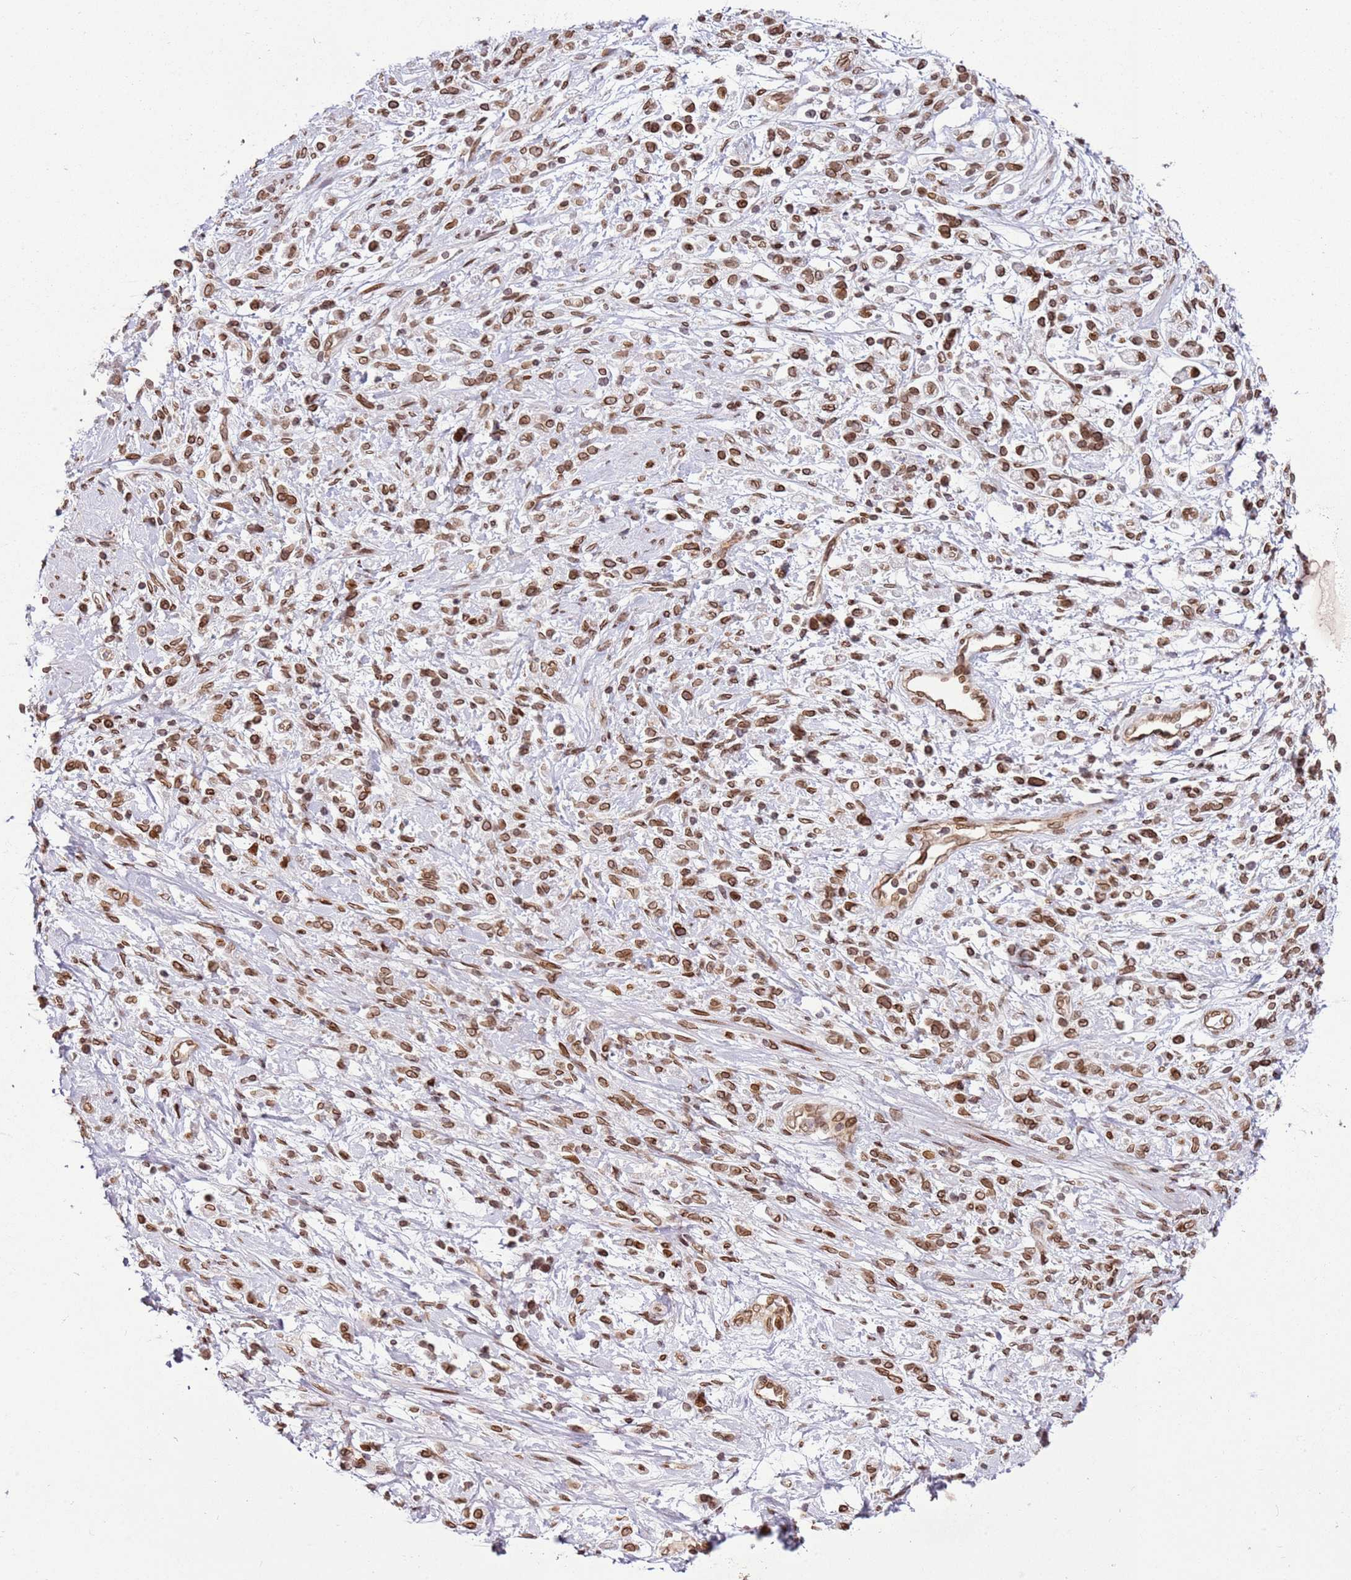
{"staining": {"intensity": "moderate", "quantity": ">75%", "location": "cytoplasmic/membranous,nuclear"}, "tissue": "stomach cancer", "cell_type": "Tumor cells", "image_type": "cancer", "snomed": [{"axis": "morphology", "description": "Adenocarcinoma, NOS"}, {"axis": "topography", "description": "Stomach"}], "caption": "Human stomach cancer (adenocarcinoma) stained with a protein marker reveals moderate staining in tumor cells.", "gene": "POU6F1", "patient": {"sex": "female", "age": 60}}